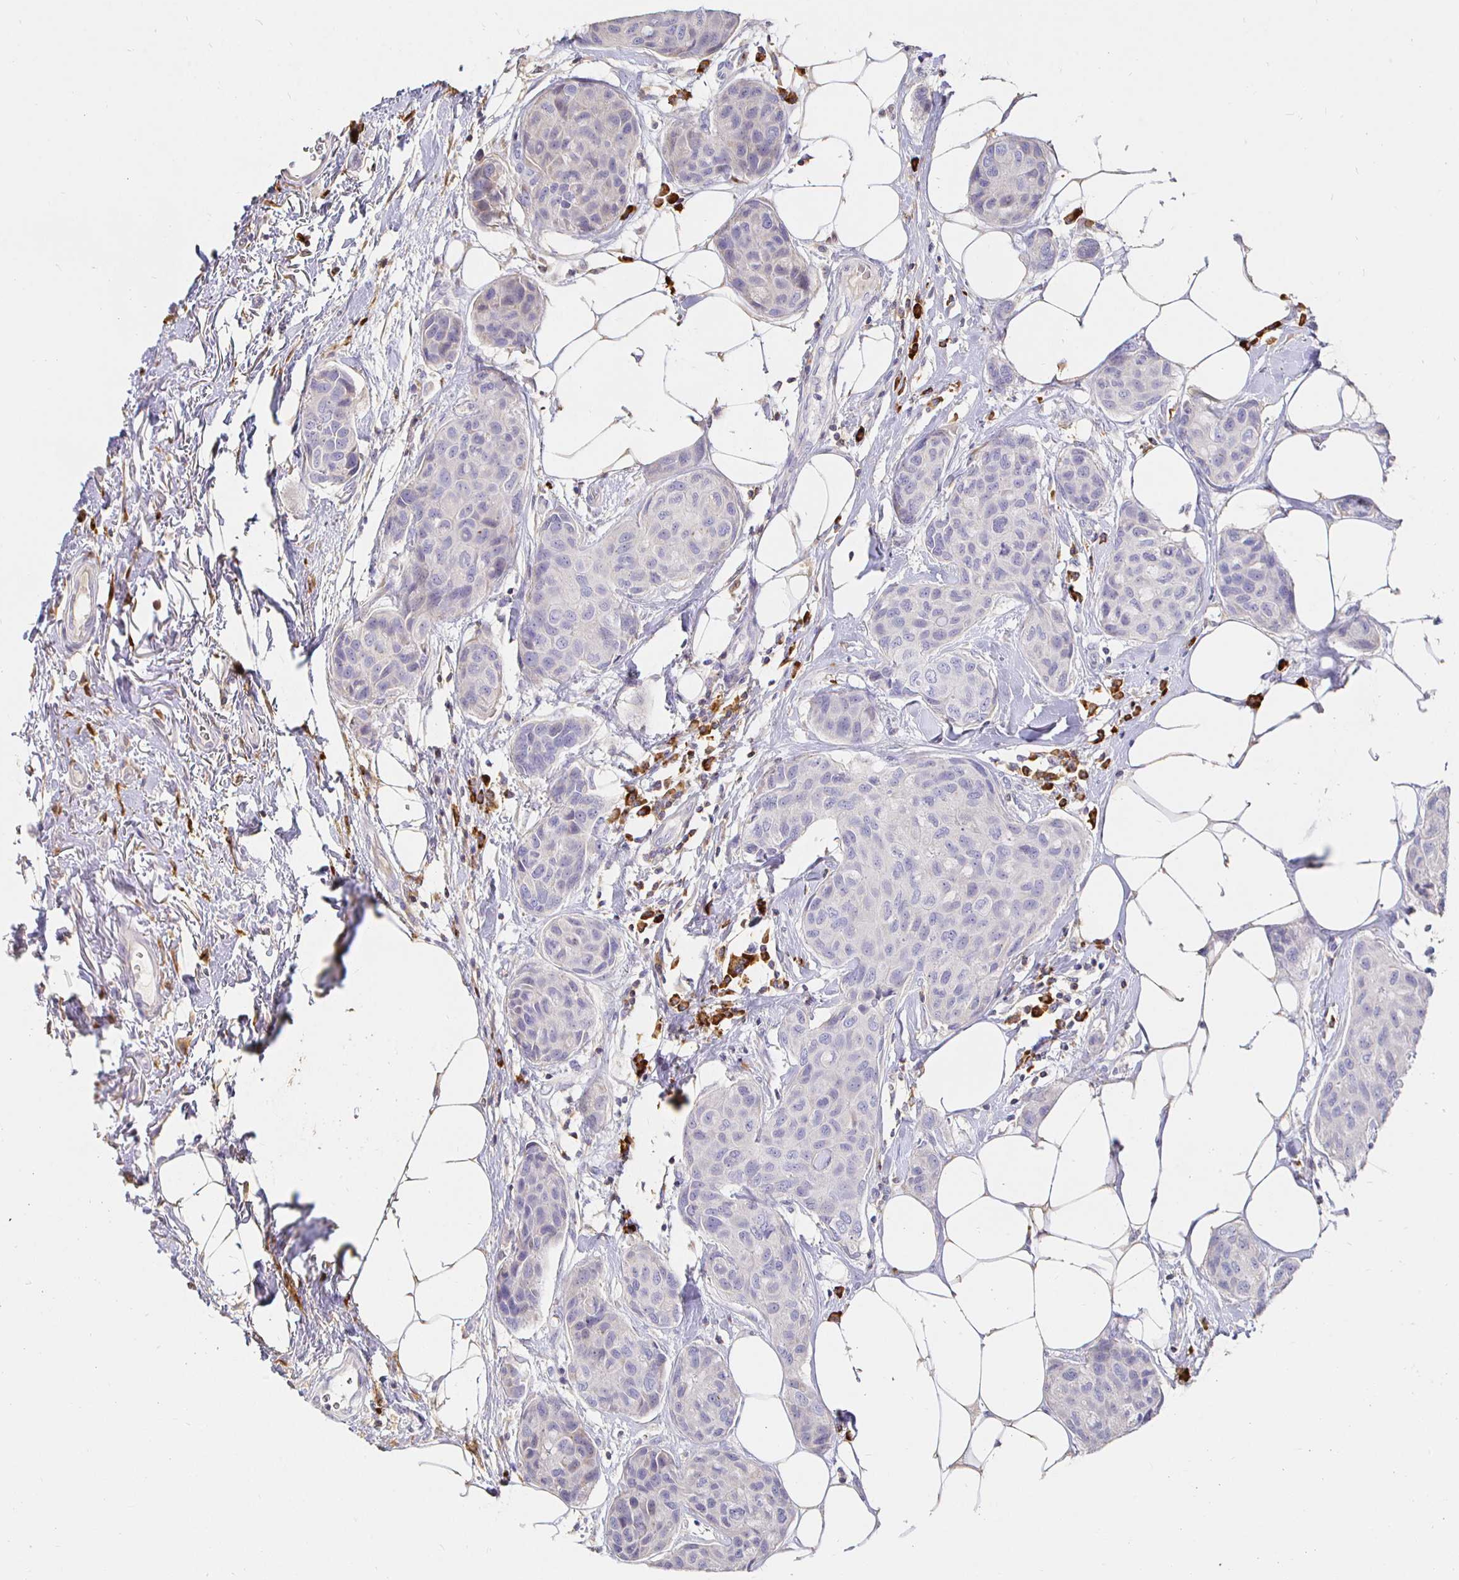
{"staining": {"intensity": "negative", "quantity": "none", "location": "none"}, "tissue": "breast cancer", "cell_type": "Tumor cells", "image_type": "cancer", "snomed": [{"axis": "morphology", "description": "Duct carcinoma"}, {"axis": "topography", "description": "Breast"}], "caption": "DAB (3,3'-diaminobenzidine) immunohistochemical staining of breast invasive ductal carcinoma reveals no significant staining in tumor cells. (DAB immunohistochemistry visualized using brightfield microscopy, high magnification).", "gene": "CXCR3", "patient": {"sex": "female", "age": 80}}